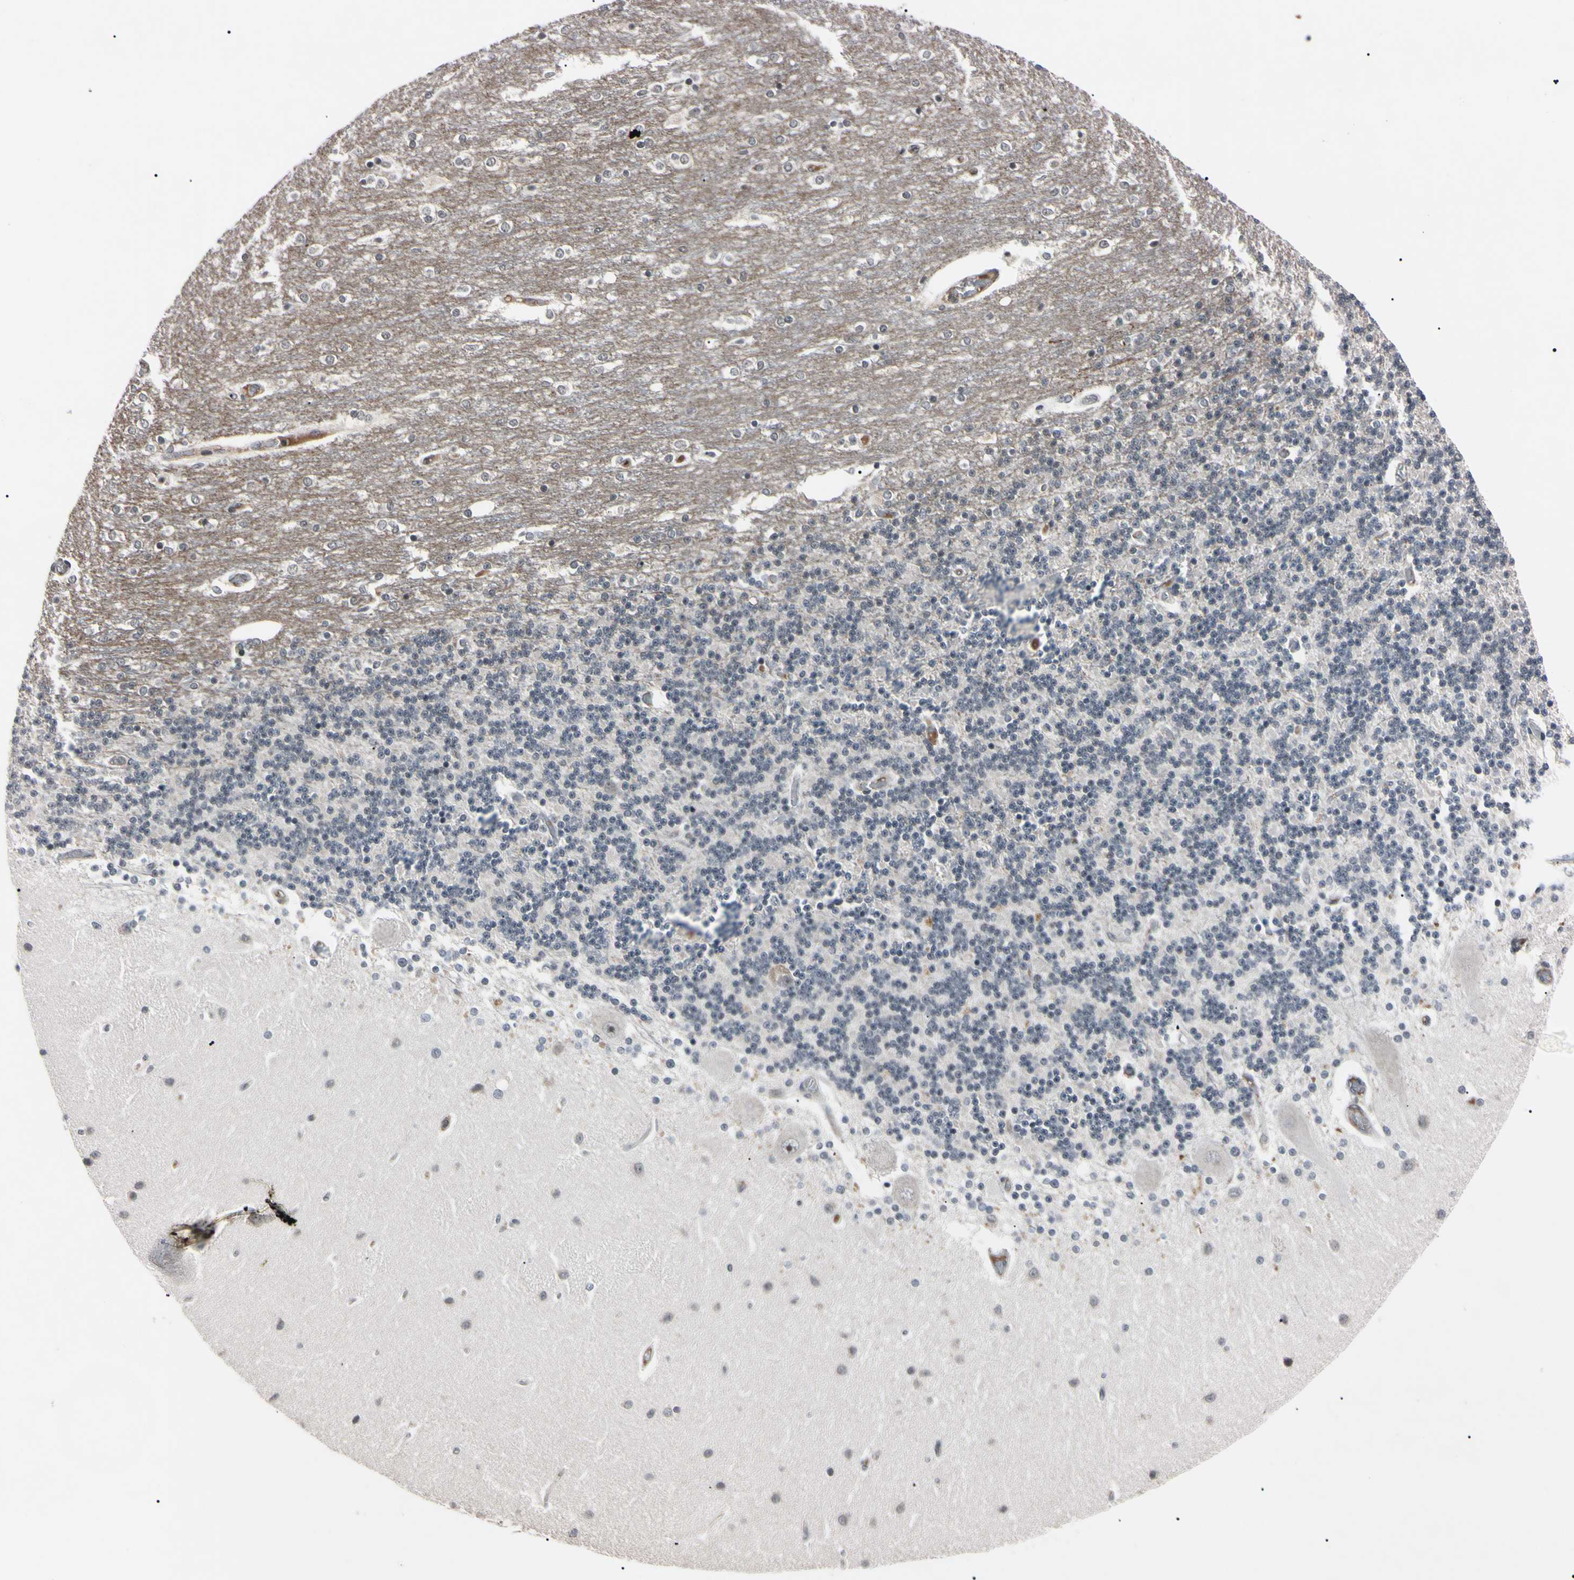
{"staining": {"intensity": "negative", "quantity": "none", "location": "none"}, "tissue": "cerebellum", "cell_type": "Cells in granular layer", "image_type": "normal", "snomed": [{"axis": "morphology", "description": "Normal tissue, NOS"}, {"axis": "topography", "description": "Cerebellum"}], "caption": "The immunohistochemistry (IHC) micrograph has no significant positivity in cells in granular layer of cerebellum. Nuclei are stained in blue.", "gene": "YY1", "patient": {"sex": "female", "age": 54}}